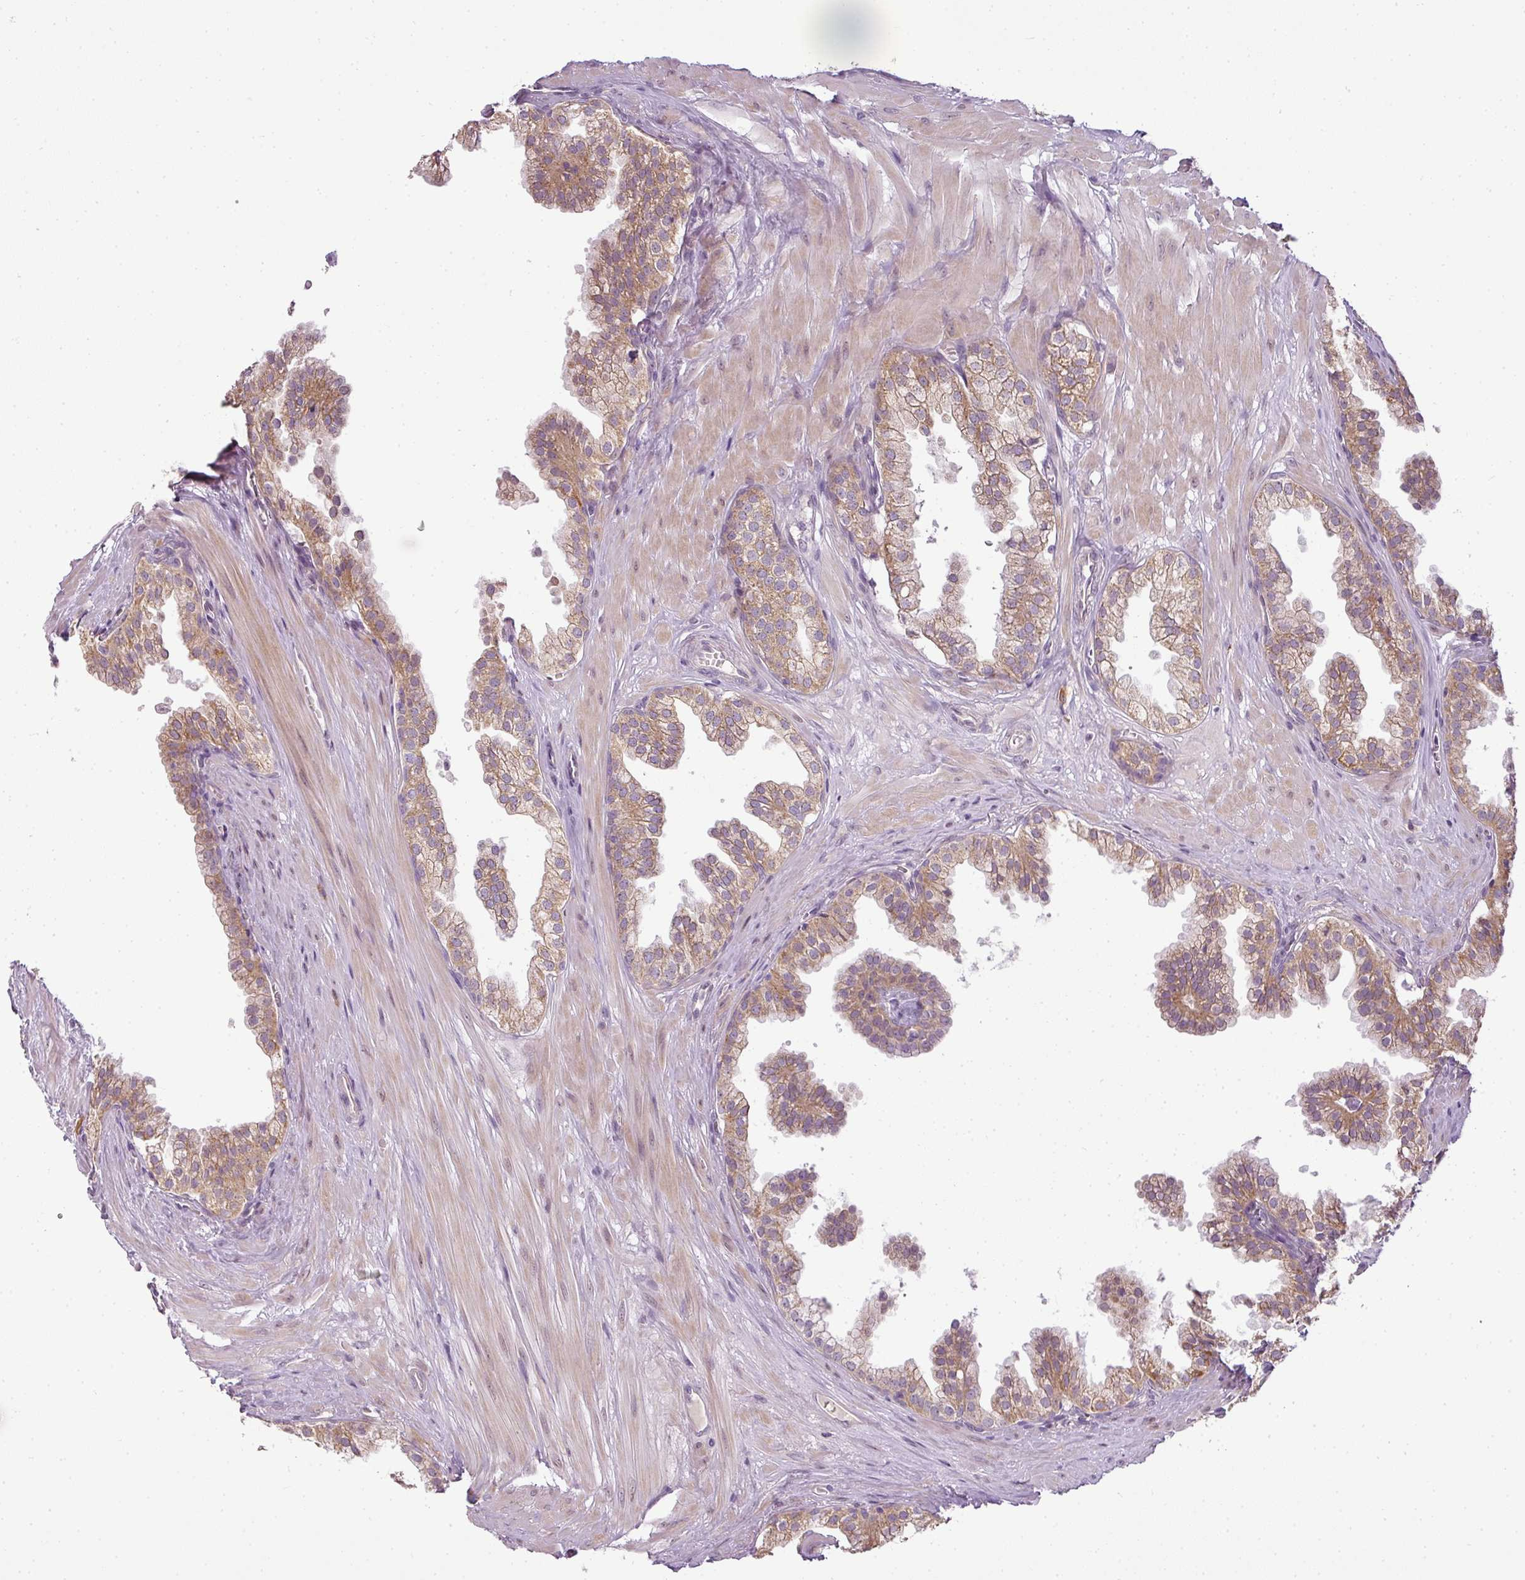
{"staining": {"intensity": "moderate", "quantity": "25%-75%", "location": "cytoplasmic/membranous"}, "tissue": "prostate", "cell_type": "Glandular cells", "image_type": "normal", "snomed": [{"axis": "morphology", "description": "Normal tissue, NOS"}, {"axis": "topography", "description": "Prostate"}, {"axis": "topography", "description": "Peripheral nerve tissue"}], "caption": "The micrograph shows a brown stain indicating the presence of a protein in the cytoplasmic/membranous of glandular cells in prostate.", "gene": "LY75", "patient": {"sex": "male", "age": 55}}